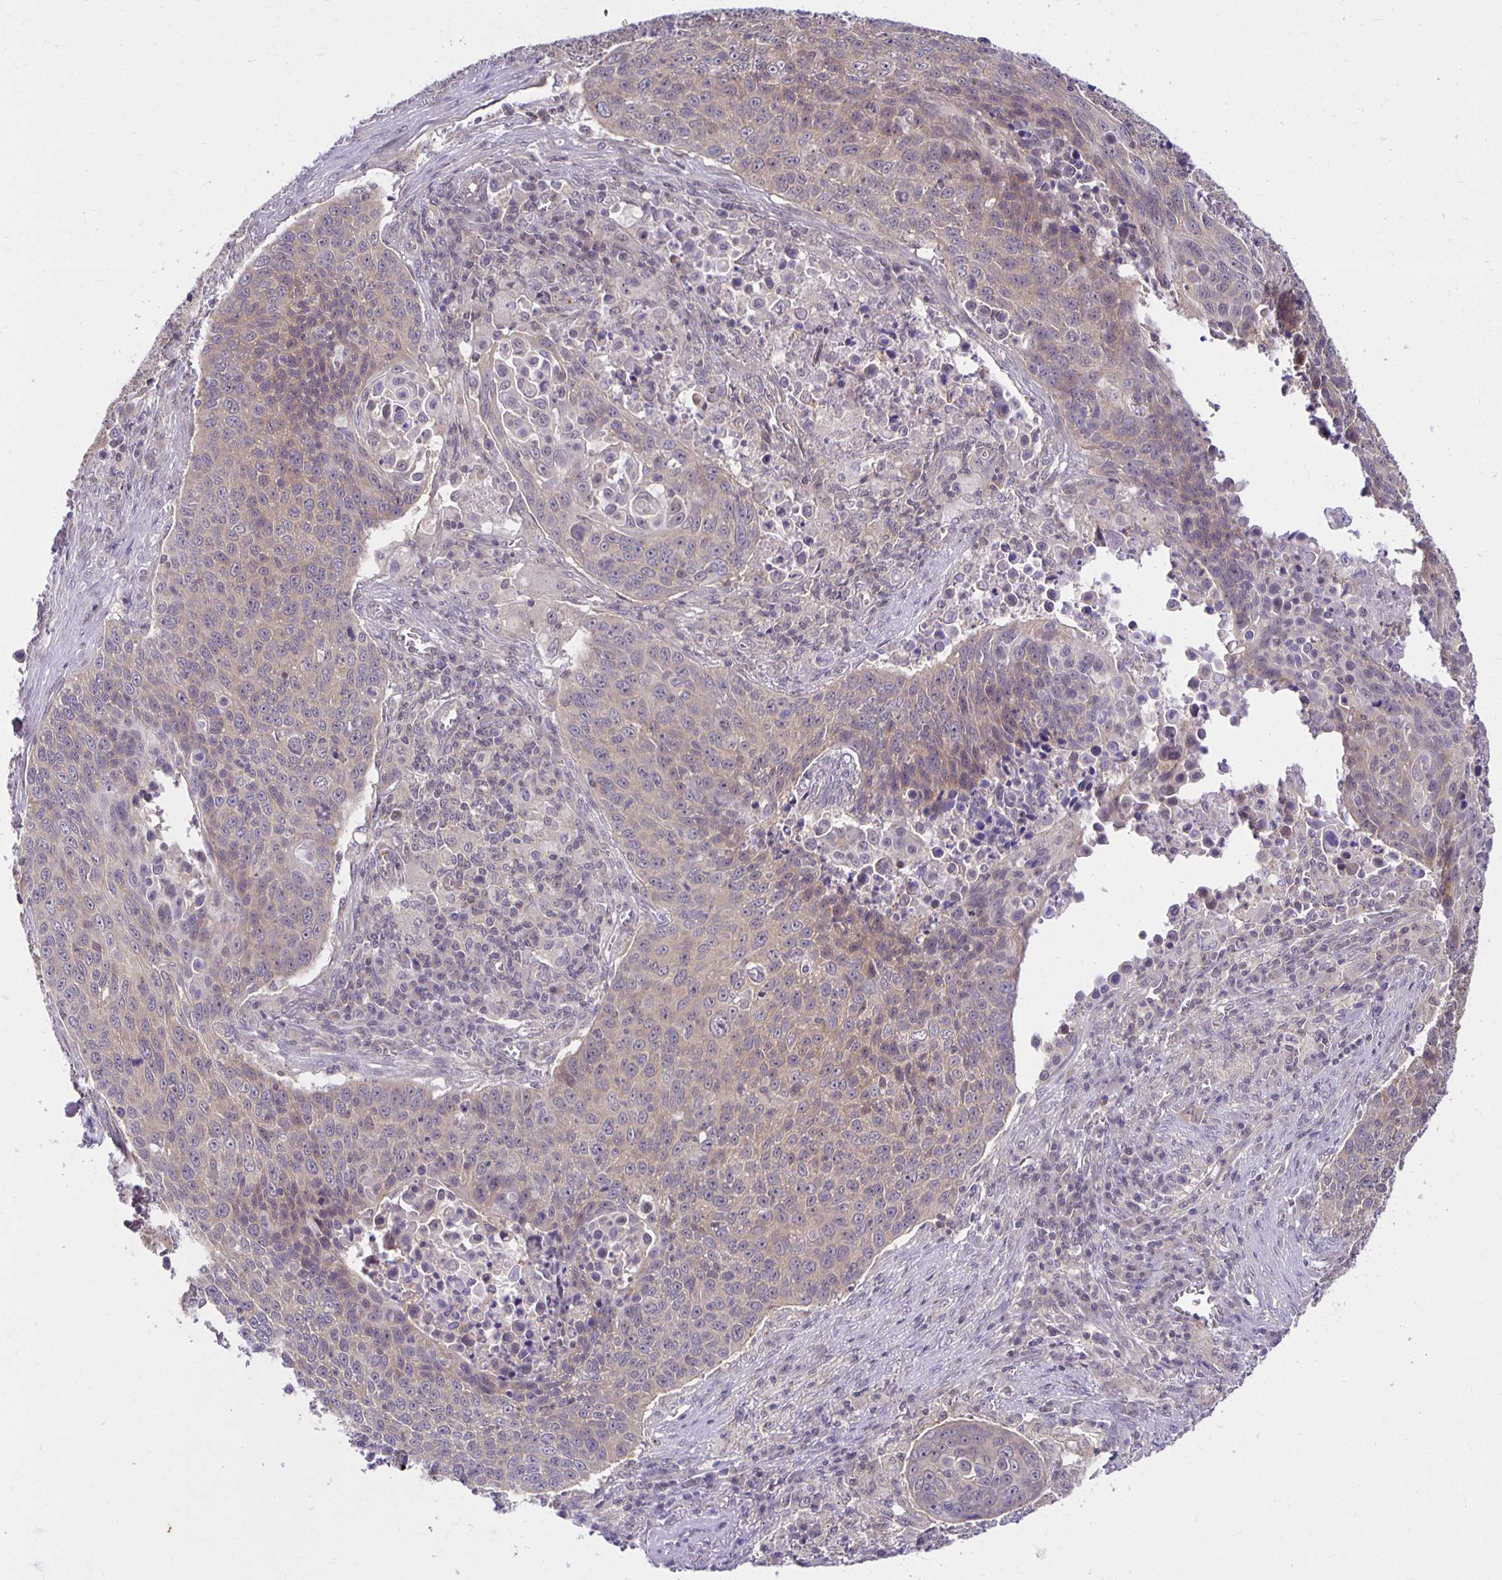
{"staining": {"intensity": "weak", "quantity": "25%-75%", "location": "cytoplasmic/membranous"}, "tissue": "lung cancer", "cell_type": "Tumor cells", "image_type": "cancer", "snomed": [{"axis": "morphology", "description": "Squamous cell carcinoma, NOS"}, {"axis": "topography", "description": "Lung"}], "caption": "Protein expression analysis of human lung cancer (squamous cell carcinoma) reveals weak cytoplasmic/membranous positivity in approximately 25%-75% of tumor cells.", "gene": "MIEN1", "patient": {"sex": "male", "age": 78}}